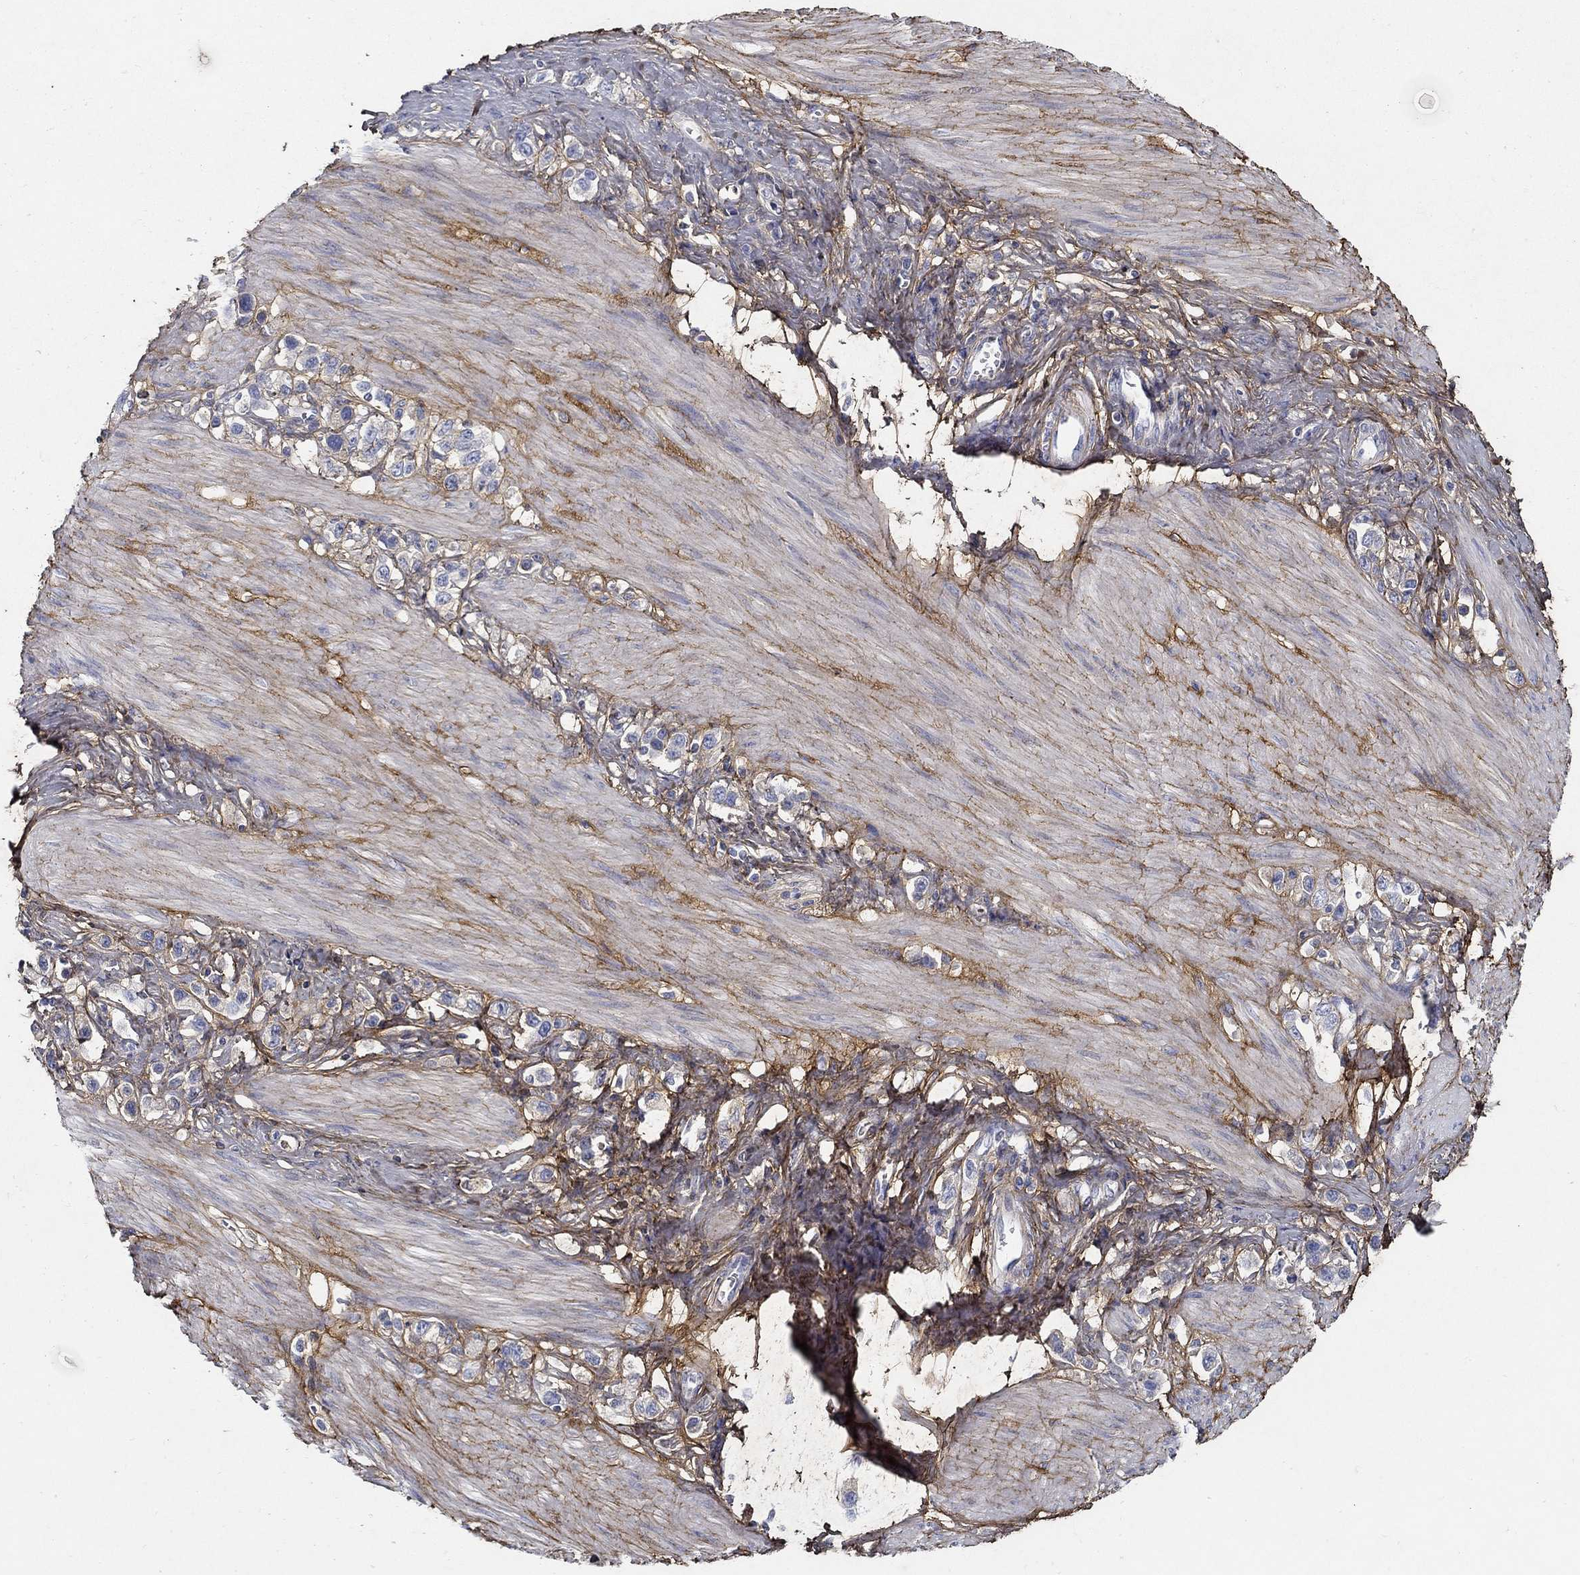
{"staining": {"intensity": "negative", "quantity": "none", "location": "none"}, "tissue": "stomach cancer", "cell_type": "Tumor cells", "image_type": "cancer", "snomed": [{"axis": "morphology", "description": "Normal tissue, NOS"}, {"axis": "morphology", "description": "Adenocarcinoma, NOS"}, {"axis": "morphology", "description": "Adenocarcinoma, High grade"}, {"axis": "topography", "description": "Stomach, upper"}, {"axis": "topography", "description": "Stomach"}], "caption": "Stomach cancer (high-grade adenocarcinoma) was stained to show a protein in brown. There is no significant positivity in tumor cells.", "gene": "TGFBI", "patient": {"sex": "female", "age": 65}}